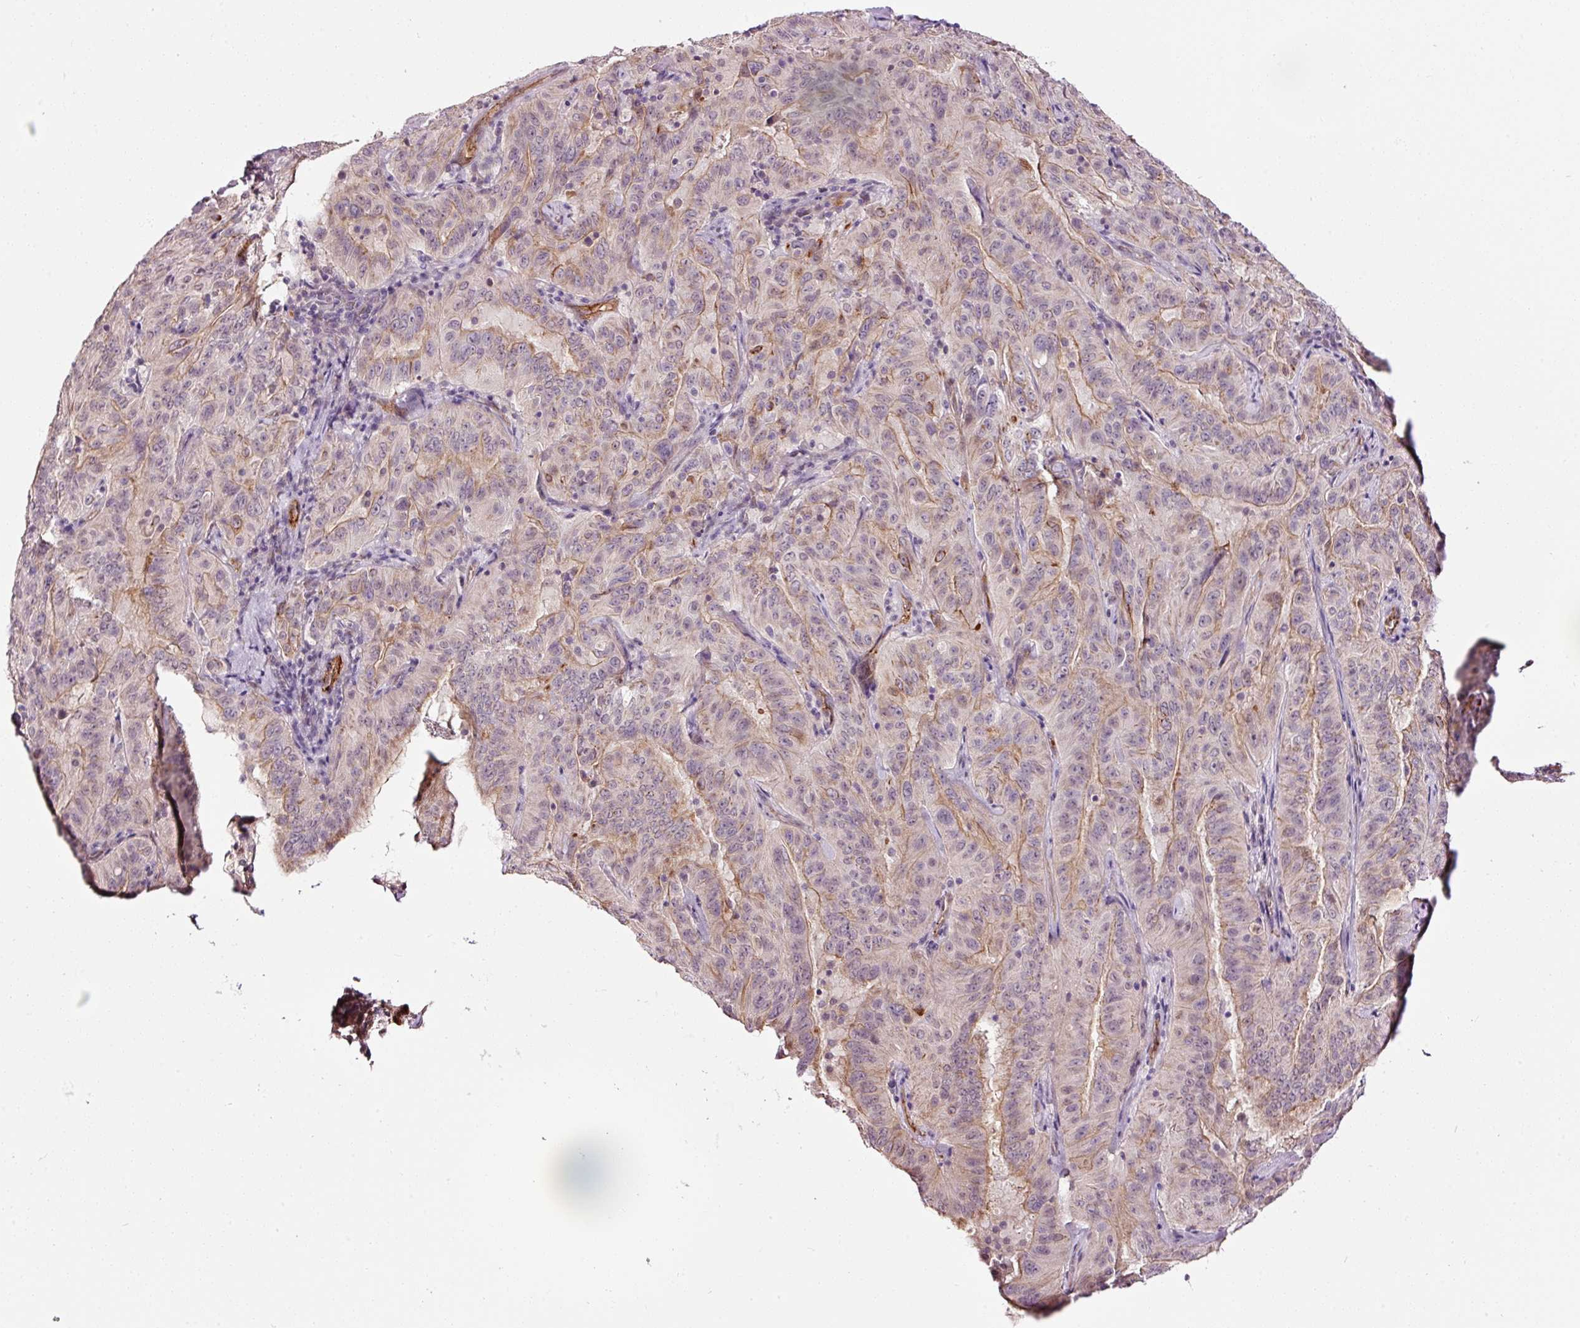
{"staining": {"intensity": "weak", "quantity": "25%-75%", "location": "cytoplasmic/membranous"}, "tissue": "pancreatic cancer", "cell_type": "Tumor cells", "image_type": "cancer", "snomed": [{"axis": "morphology", "description": "Adenocarcinoma, NOS"}, {"axis": "topography", "description": "Pancreas"}], "caption": "This micrograph shows IHC staining of human adenocarcinoma (pancreatic), with low weak cytoplasmic/membranous staining in approximately 25%-75% of tumor cells.", "gene": "ABCB4", "patient": {"sex": "male", "age": 63}}